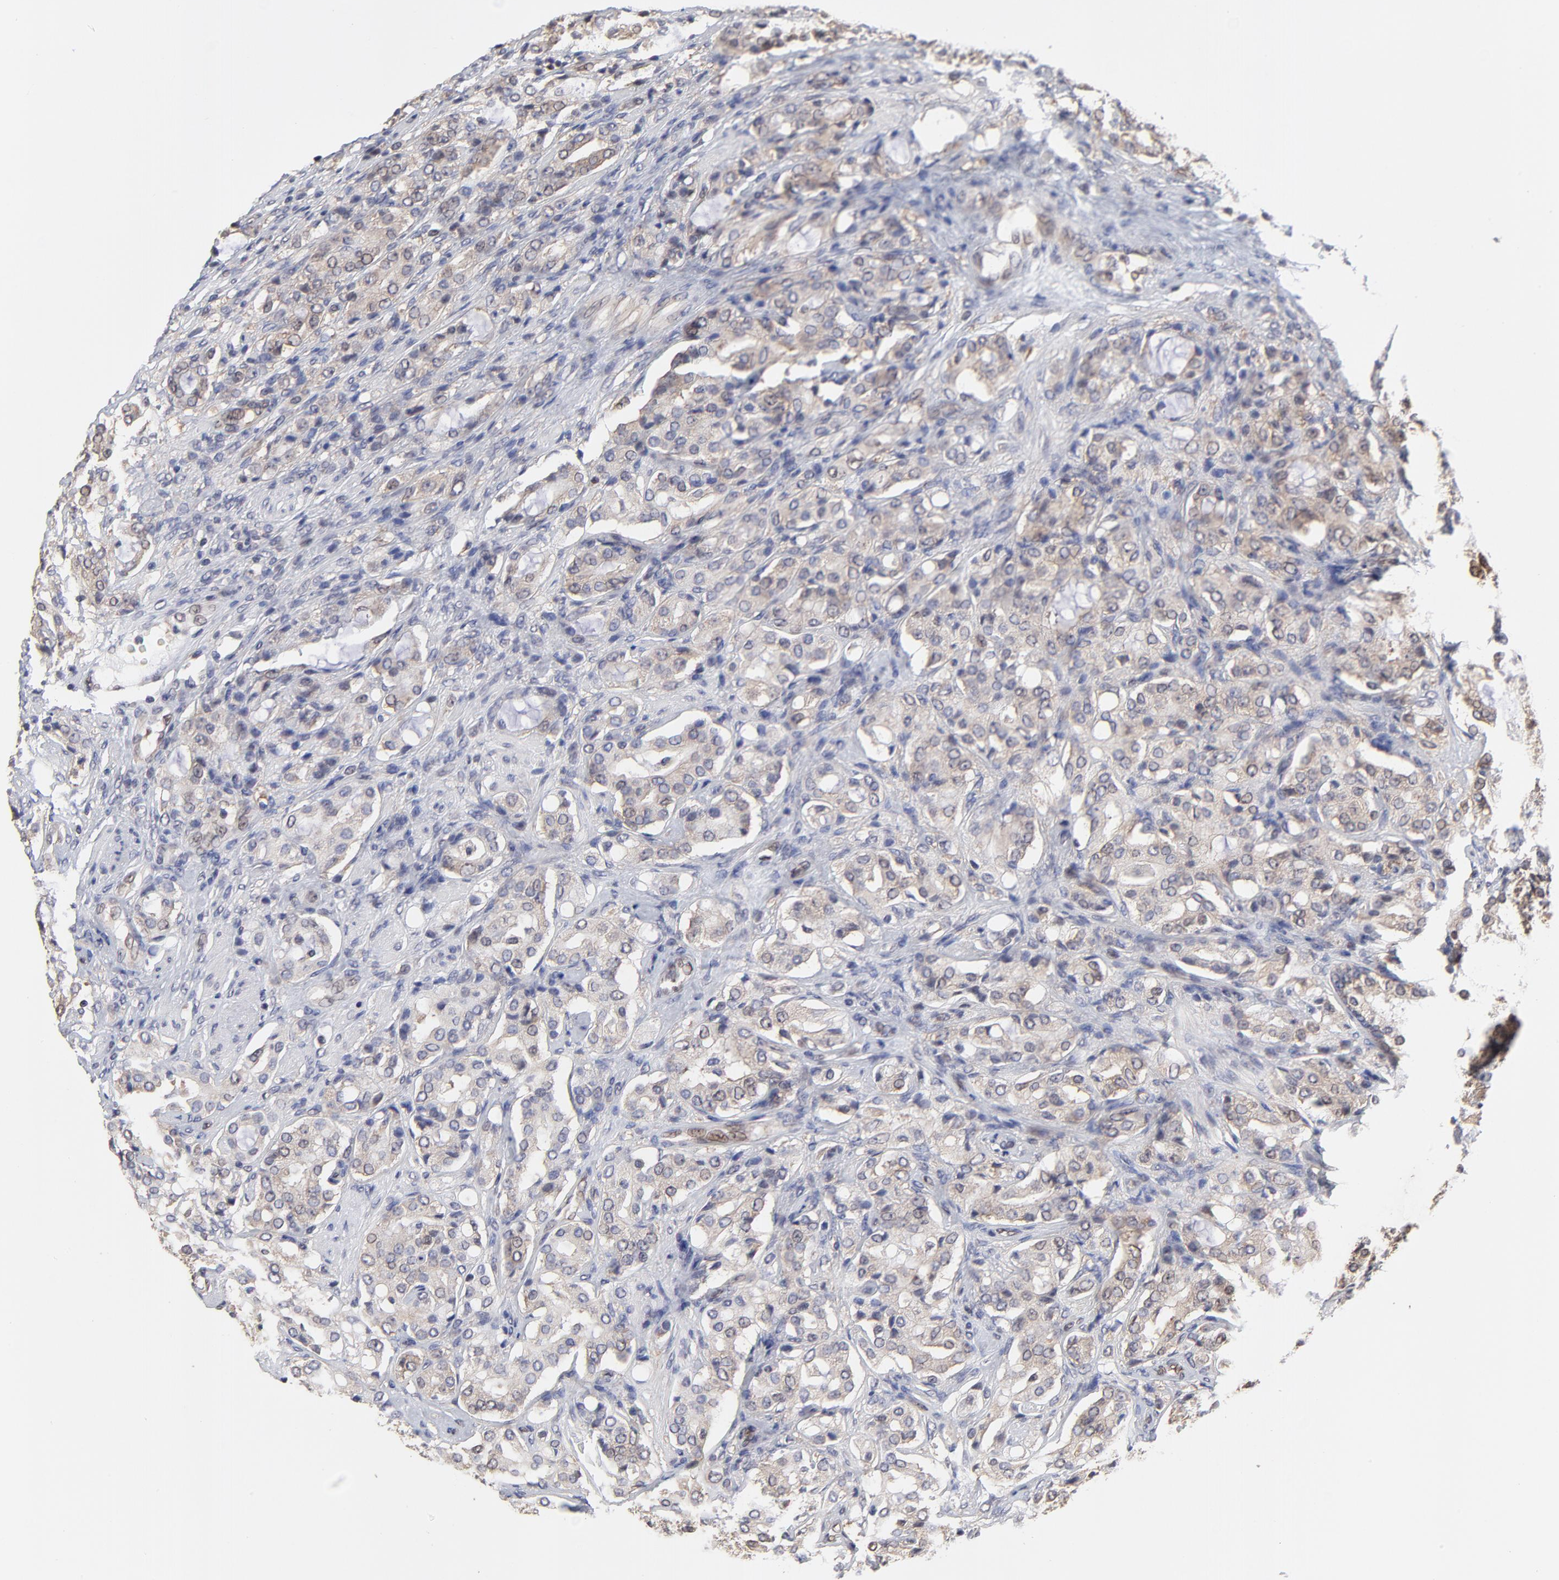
{"staining": {"intensity": "weak", "quantity": ">75%", "location": "cytoplasmic/membranous"}, "tissue": "prostate cancer", "cell_type": "Tumor cells", "image_type": "cancer", "snomed": [{"axis": "morphology", "description": "Adenocarcinoma, High grade"}, {"axis": "topography", "description": "Prostate"}], "caption": "Immunohistochemistry micrograph of human high-grade adenocarcinoma (prostate) stained for a protein (brown), which reveals low levels of weak cytoplasmic/membranous staining in approximately >75% of tumor cells.", "gene": "CCT2", "patient": {"sex": "male", "age": 72}}